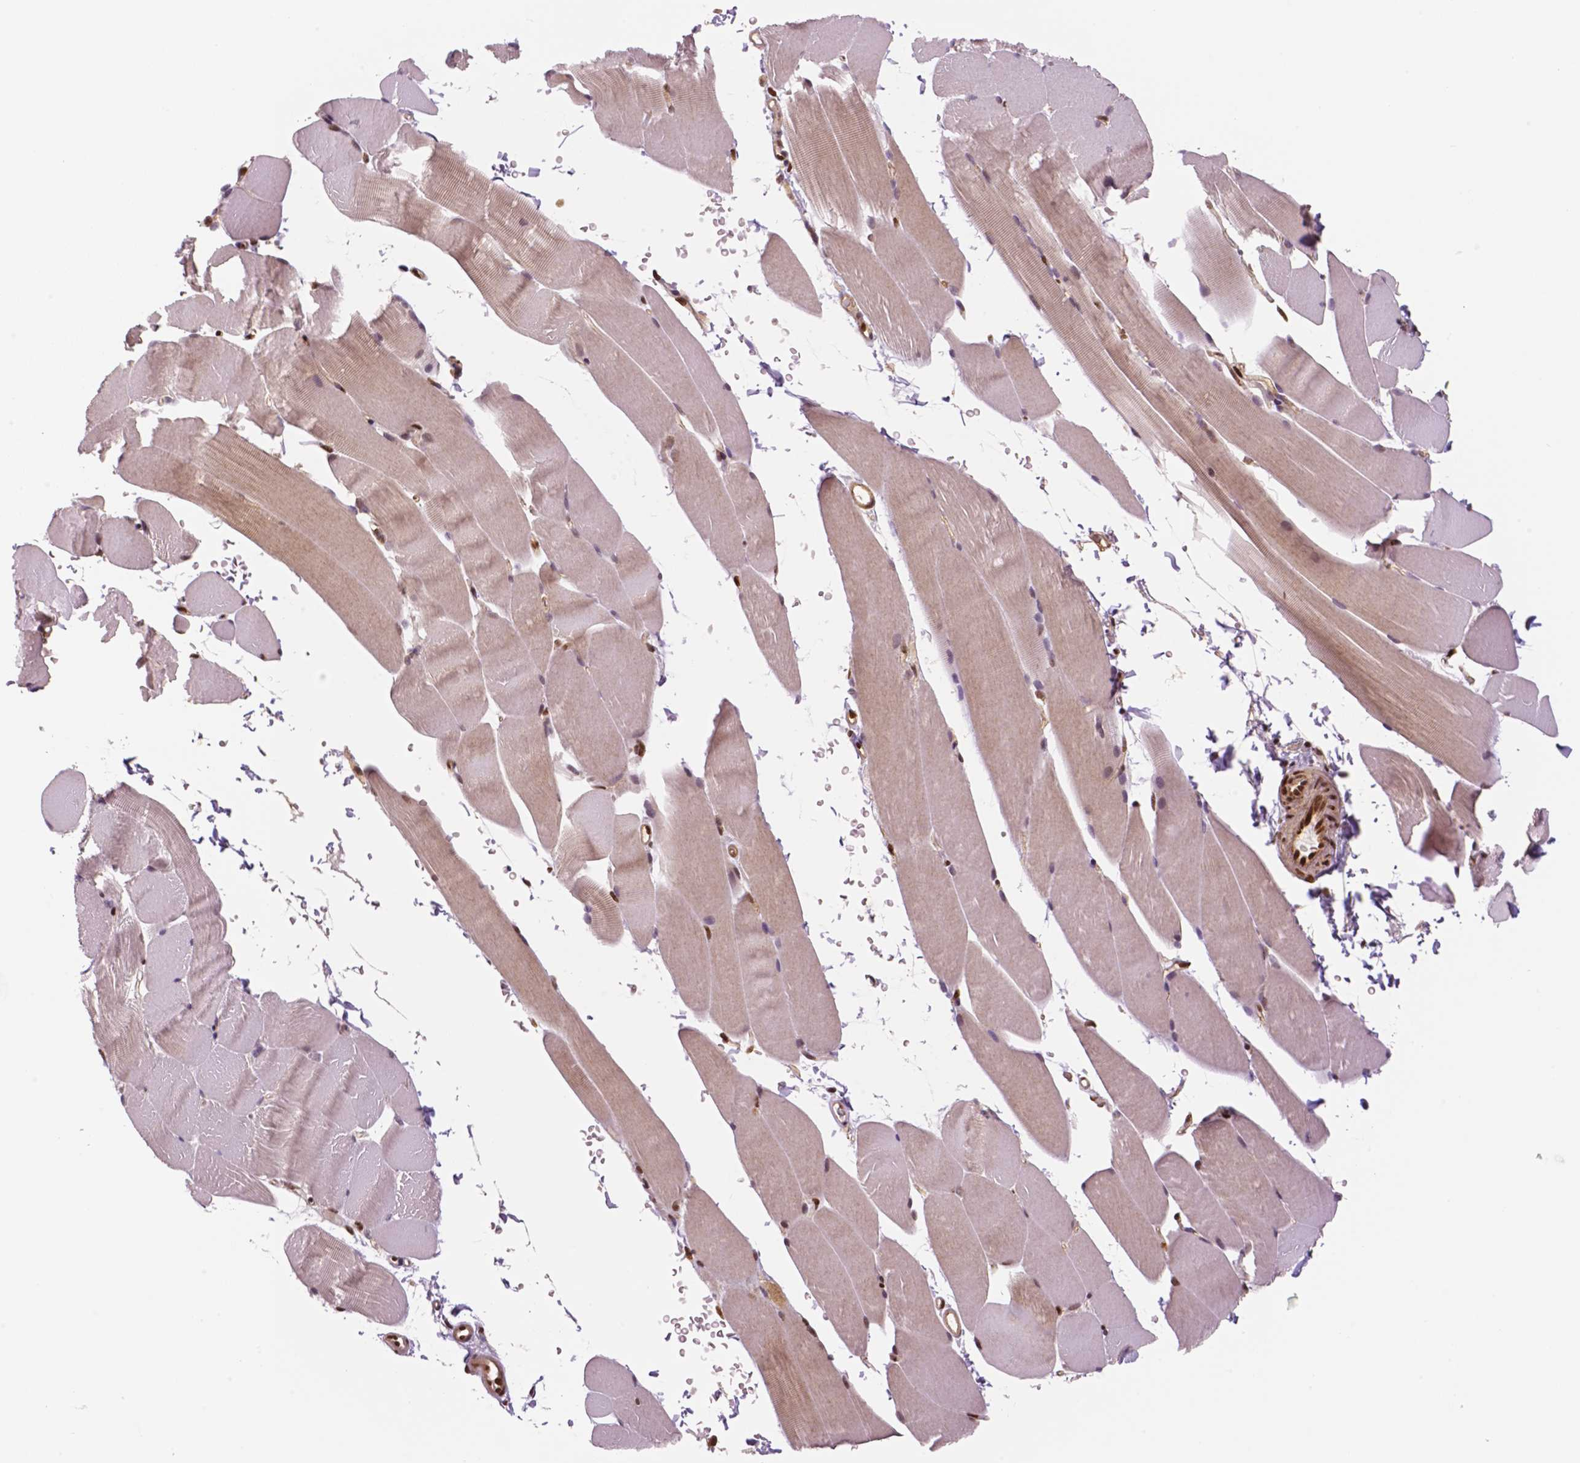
{"staining": {"intensity": "moderate", "quantity": ">75%", "location": "nuclear"}, "tissue": "skeletal muscle", "cell_type": "Myocytes", "image_type": "normal", "snomed": [{"axis": "morphology", "description": "Normal tissue, NOS"}, {"axis": "topography", "description": "Skeletal muscle"}], "caption": "Myocytes reveal medium levels of moderate nuclear positivity in approximately >75% of cells in normal skeletal muscle.", "gene": "STAT3", "patient": {"sex": "female", "age": 37}}